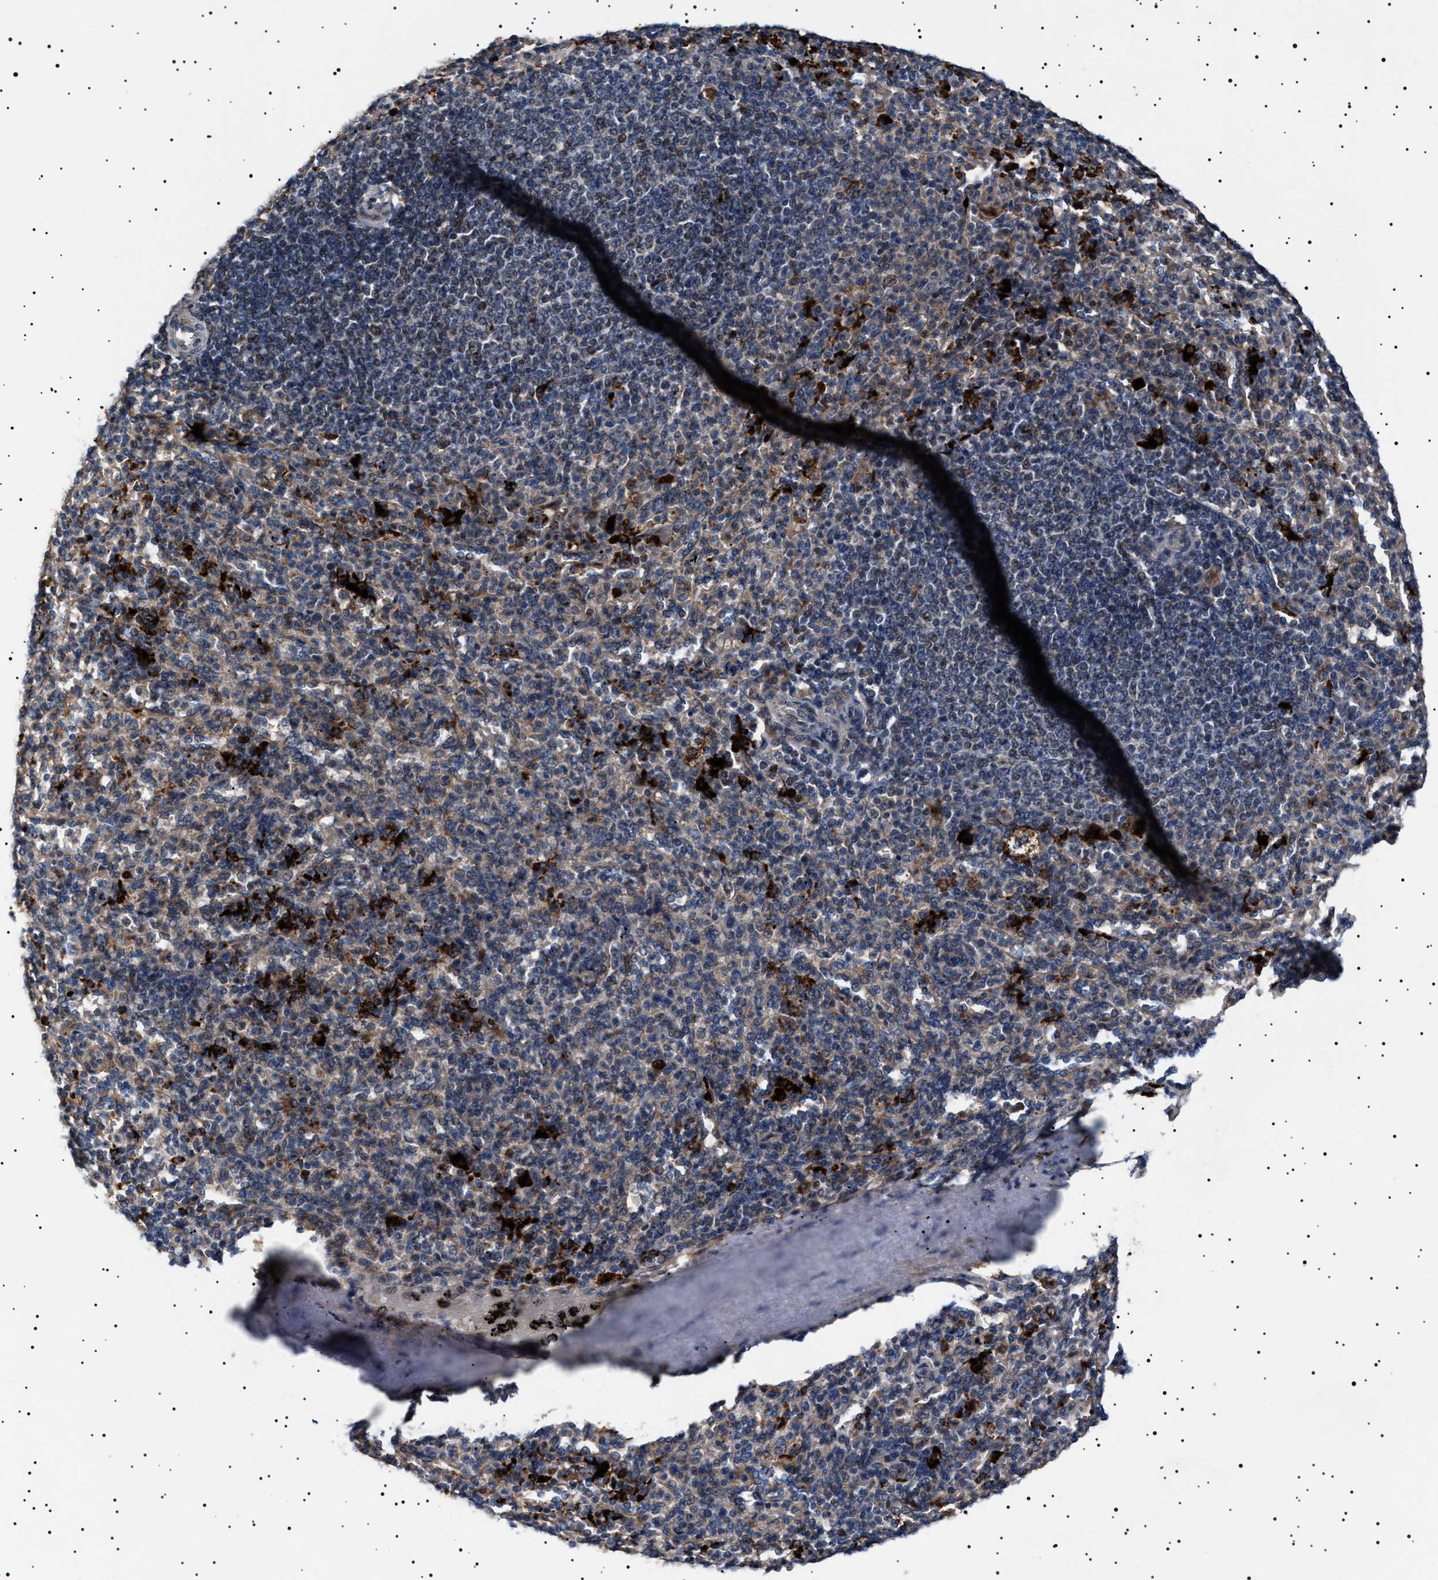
{"staining": {"intensity": "weak", "quantity": "25%-75%", "location": "cytoplasmic/membranous"}, "tissue": "spleen", "cell_type": "Cells in red pulp", "image_type": "normal", "snomed": [{"axis": "morphology", "description": "Normal tissue, NOS"}, {"axis": "topography", "description": "Spleen"}], "caption": "The histopathology image shows immunohistochemical staining of unremarkable spleen. There is weak cytoplasmic/membranous expression is present in approximately 25%-75% of cells in red pulp.", "gene": "PTRH1", "patient": {"sex": "male", "age": 36}}